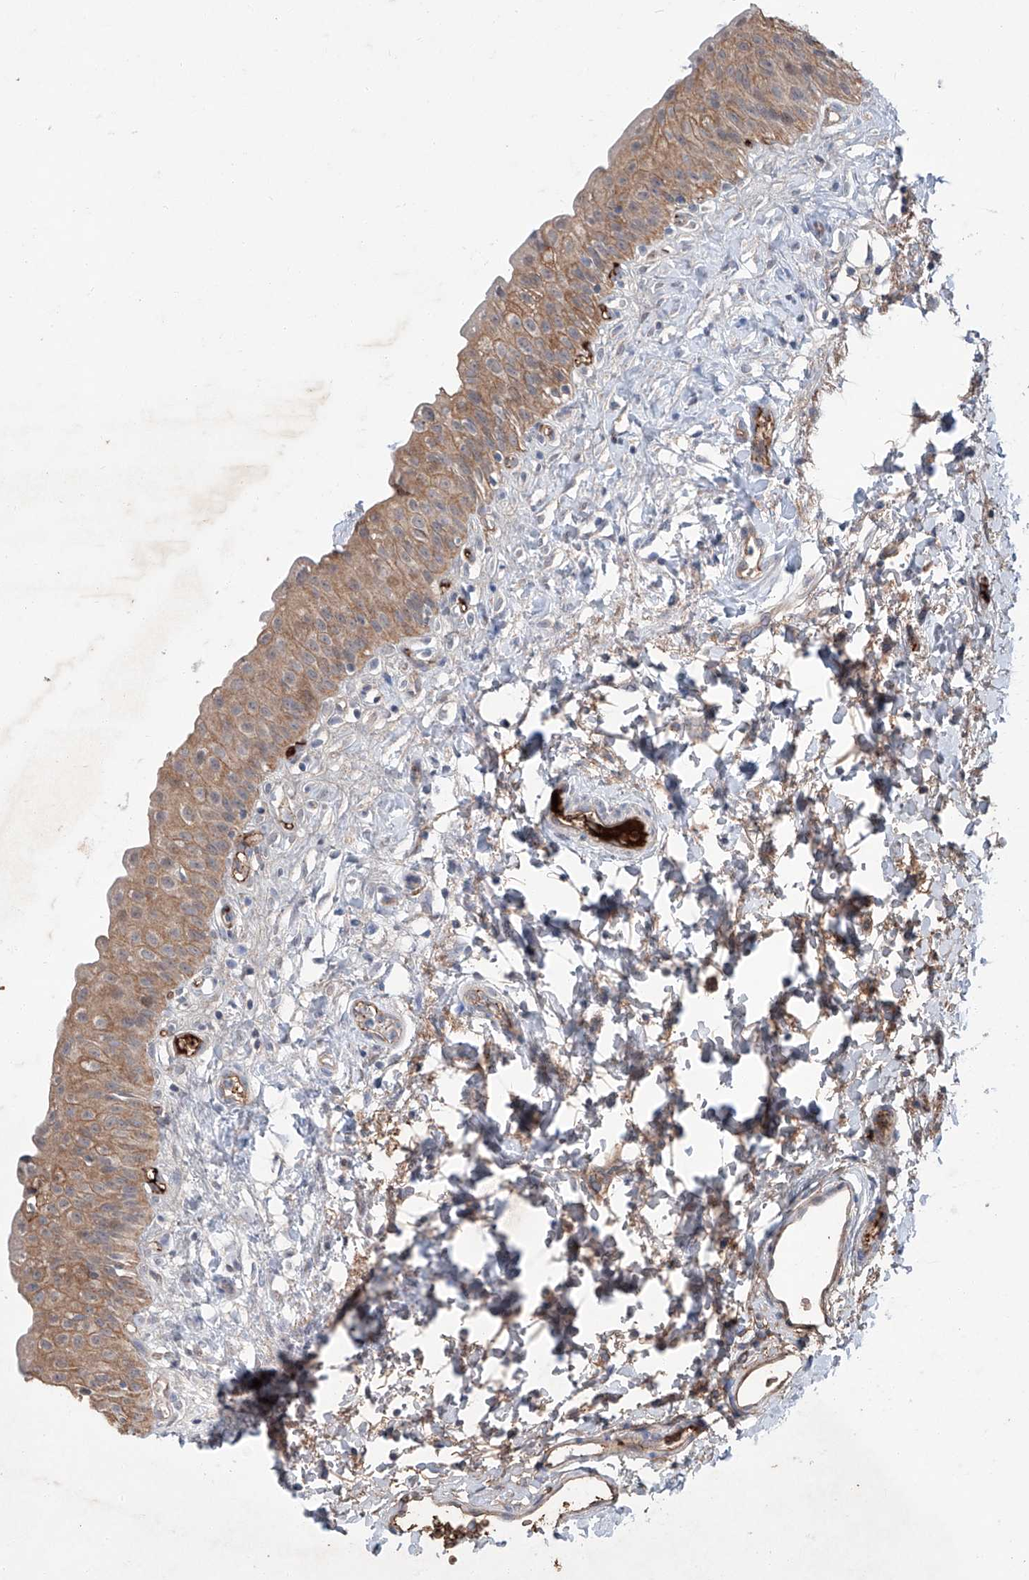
{"staining": {"intensity": "moderate", "quantity": ">75%", "location": "cytoplasmic/membranous"}, "tissue": "urinary bladder", "cell_type": "Urothelial cells", "image_type": "normal", "snomed": [{"axis": "morphology", "description": "Normal tissue, NOS"}, {"axis": "topography", "description": "Urinary bladder"}], "caption": "The histopathology image demonstrates staining of benign urinary bladder, revealing moderate cytoplasmic/membranous protein staining (brown color) within urothelial cells.", "gene": "SIX4", "patient": {"sex": "male", "age": 51}}